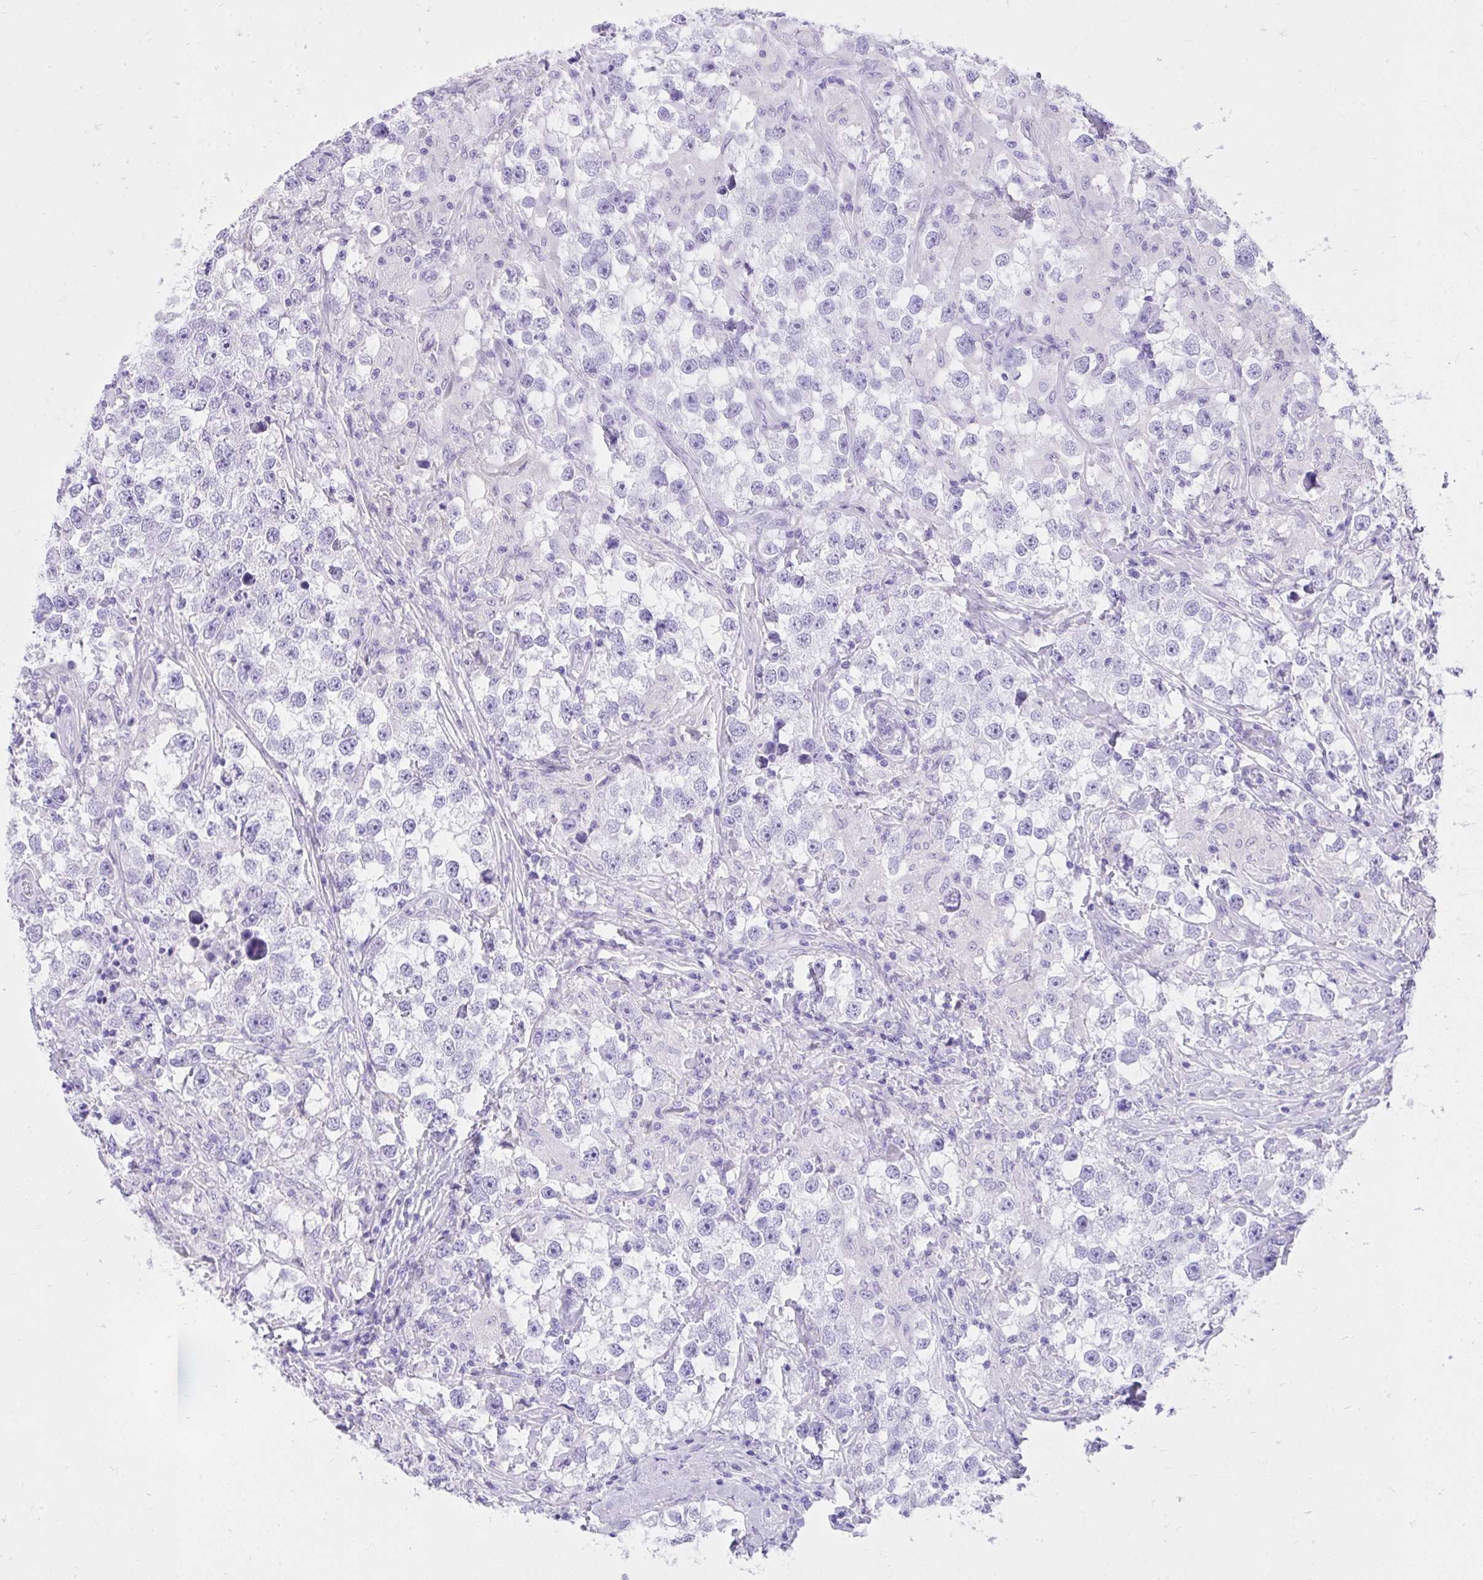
{"staining": {"intensity": "negative", "quantity": "none", "location": "none"}, "tissue": "testis cancer", "cell_type": "Tumor cells", "image_type": "cancer", "snomed": [{"axis": "morphology", "description": "Seminoma, NOS"}, {"axis": "topography", "description": "Testis"}], "caption": "Histopathology image shows no protein staining in tumor cells of testis cancer tissue.", "gene": "KCNN4", "patient": {"sex": "male", "age": 46}}